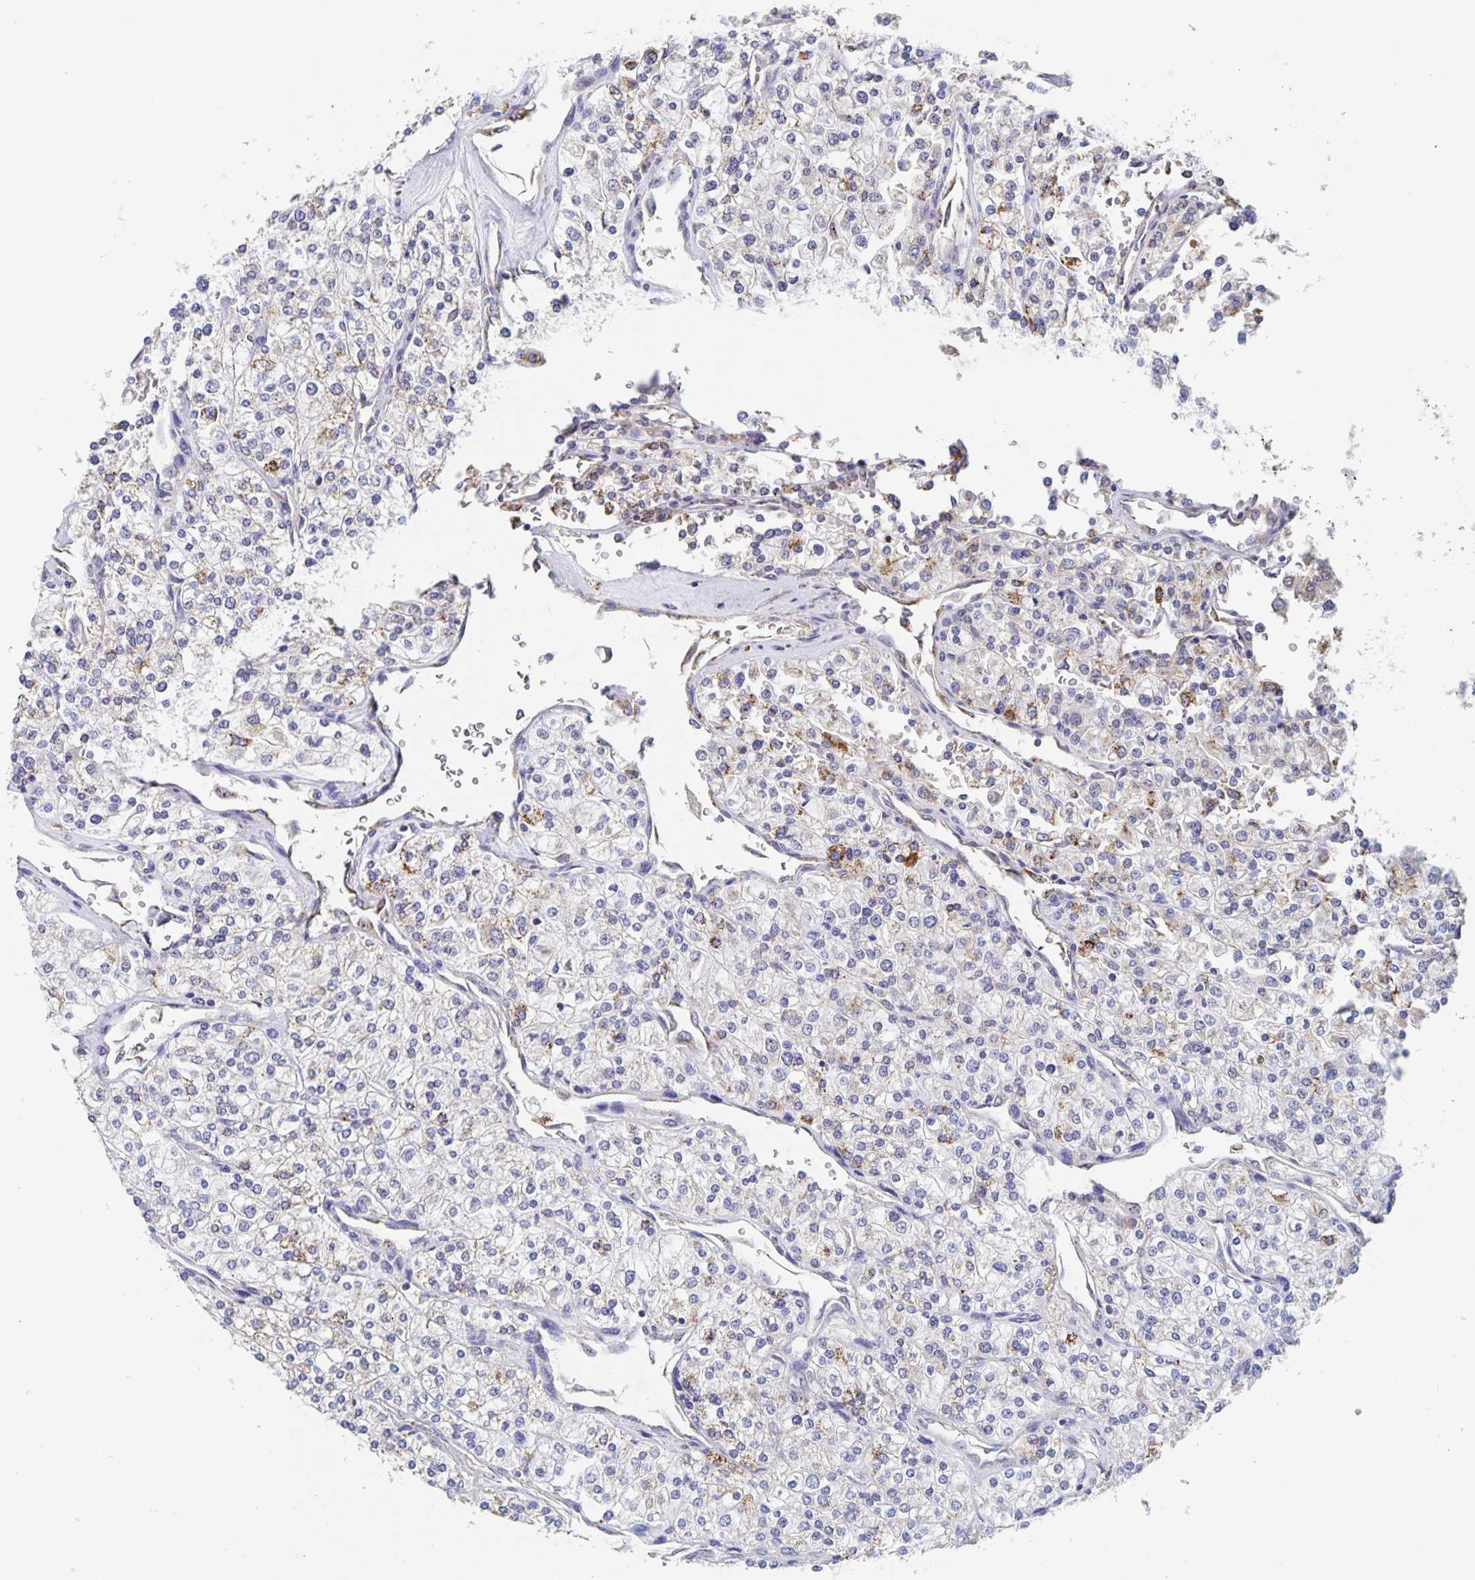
{"staining": {"intensity": "negative", "quantity": "none", "location": "none"}, "tissue": "renal cancer", "cell_type": "Tumor cells", "image_type": "cancer", "snomed": [{"axis": "morphology", "description": "Adenocarcinoma, NOS"}, {"axis": "topography", "description": "Kidney"}], "caption": "High power microscopy histopathology image of an IHC image of renal cancer (adenocarcinoma), revealing no significant staining in tumor cells. (DAB immunohistochemistry visualized using brightfield microscopy, high magnification).", "gene": "CDC42BPG", "patient": {"sex": "male", "age": 80}}